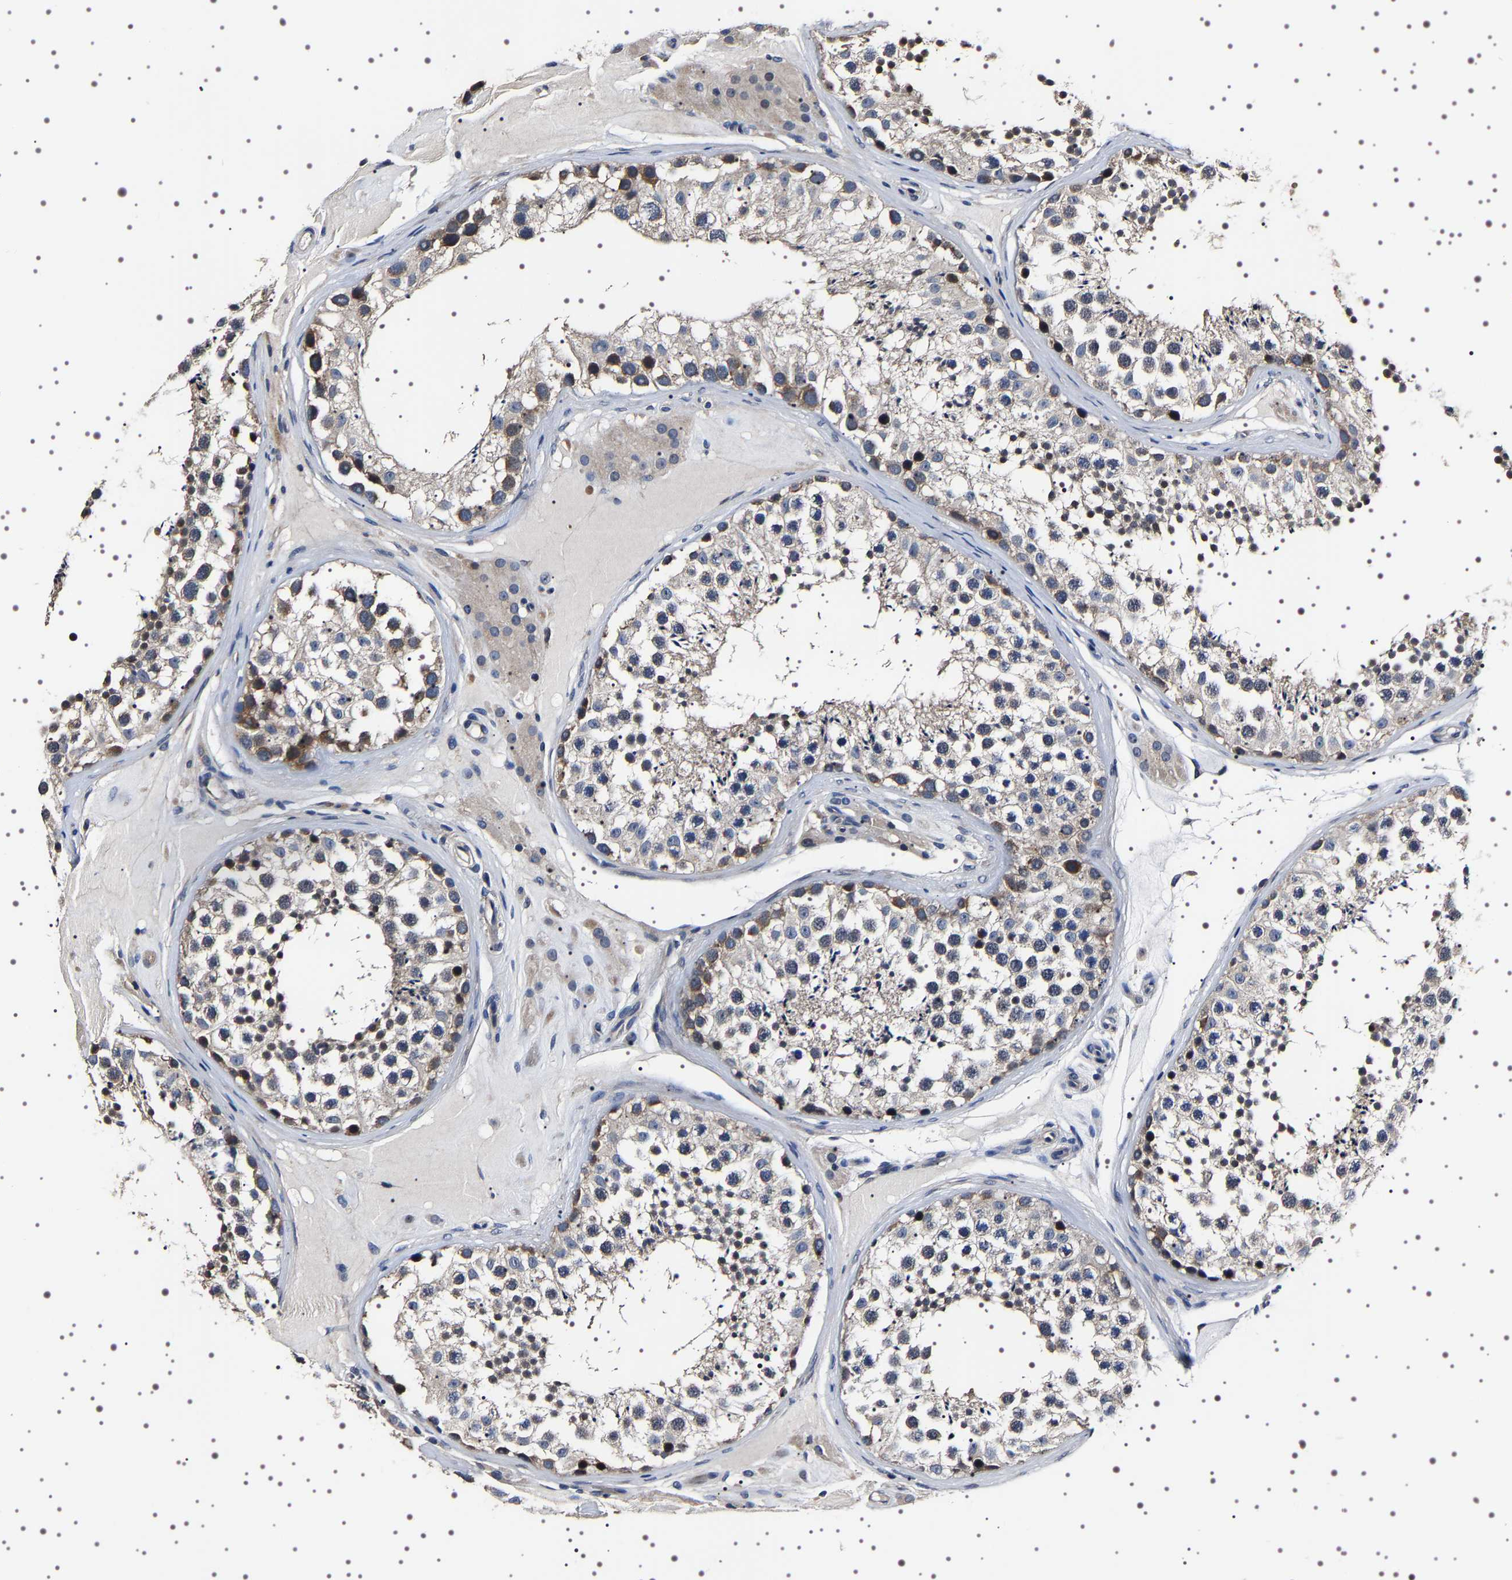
{"staining": {"intensity": "strong", "quantity": "<25%", "location": "cytoplasmic/membranous"}, "tissue": "testis", "cell_type": "Cells in seminiferous ducts", "image_type": "normal", "snomed": [{"axis": "morphology", "description": "Normal tissue, NOS"}, {"axis": "topography", "description": "Testis"}], "caption": "Protein positivity by IHC reveals strong cytoplasmic/membranous staining in approximately <25% of cells in seminiferous ducts in normal testis.", "gene": "TARBP1", "patient": {"sex": "male", "age": 46}}